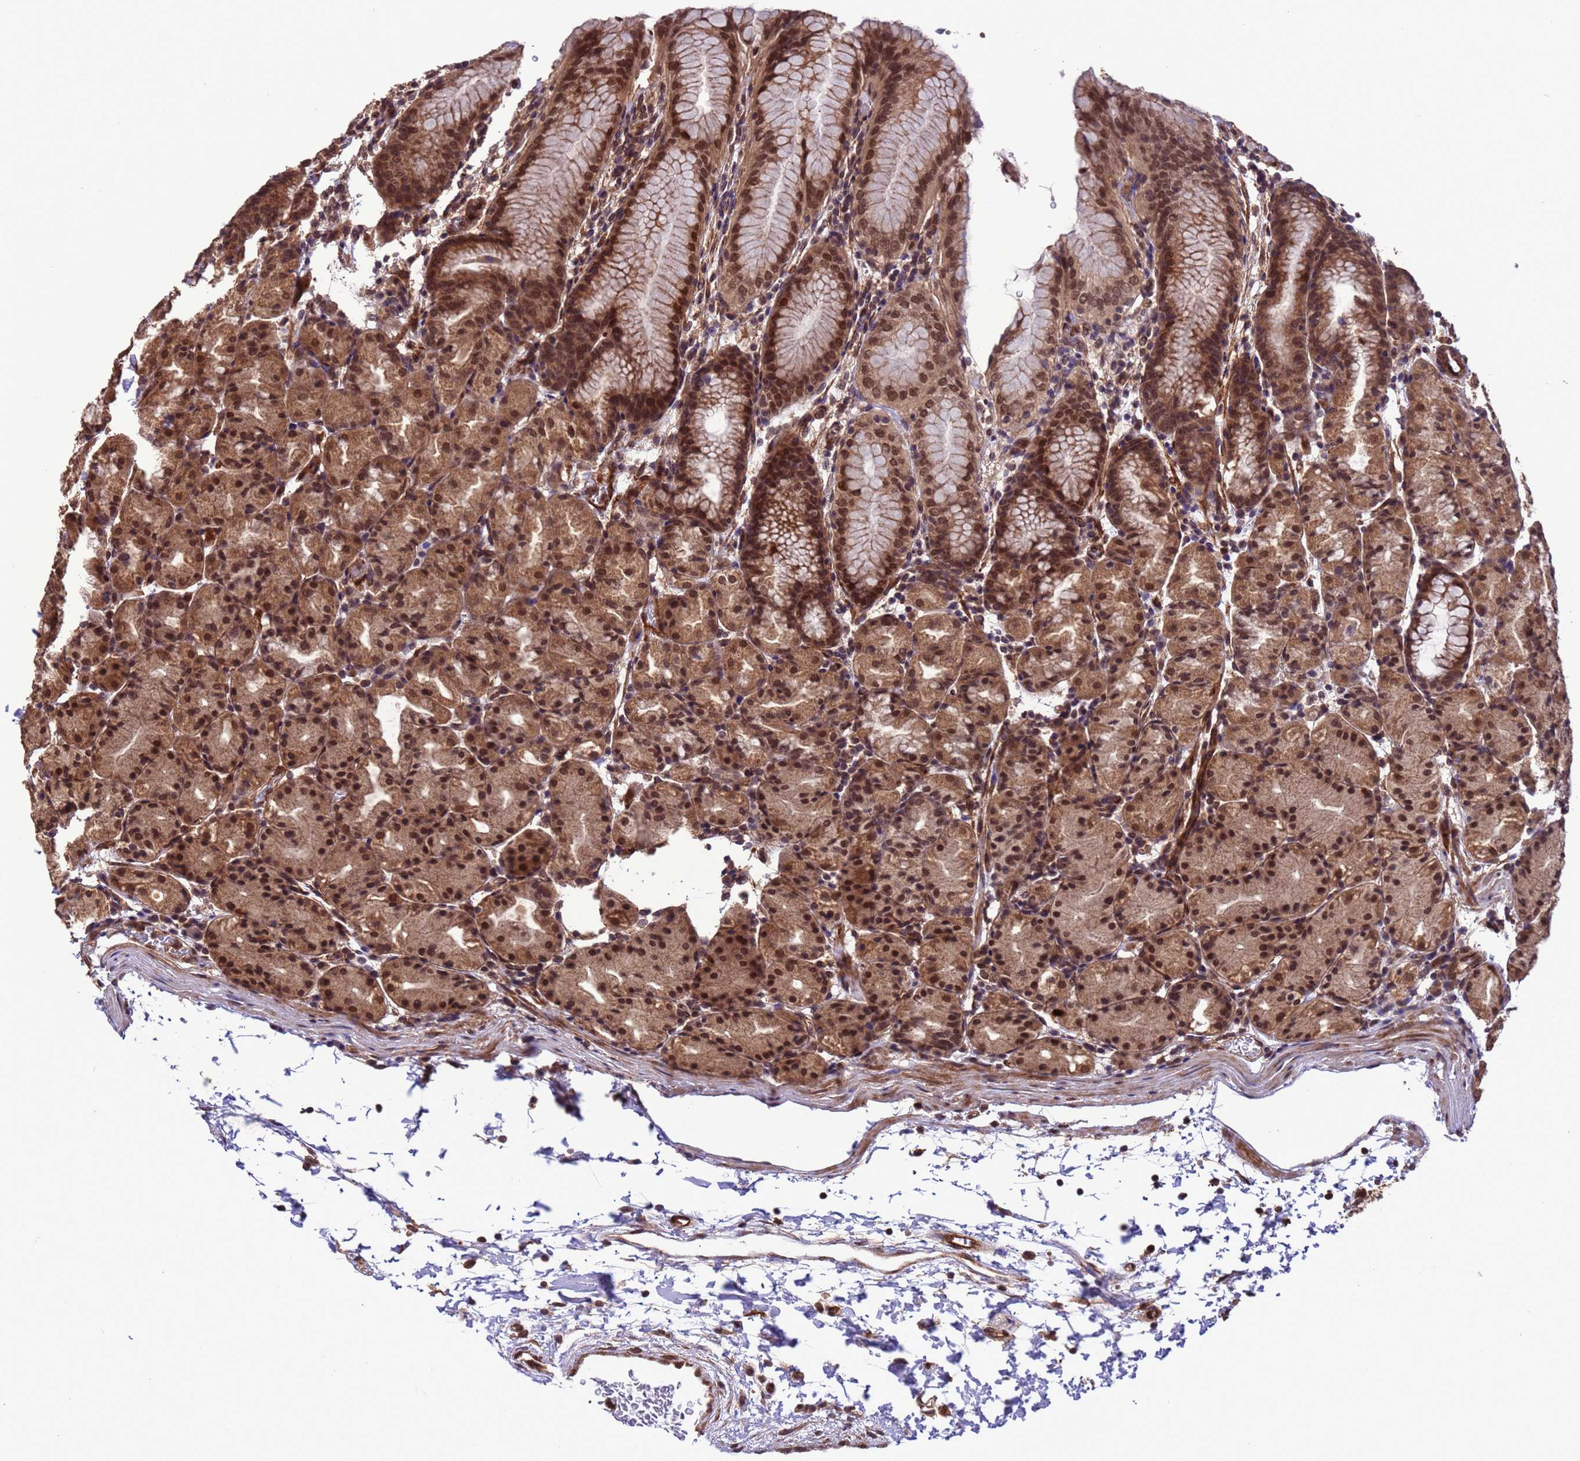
{"staining": {"intensity": "strong", "quantity": ">75%", "location": "cytoplasmic/membranous,nuclear"}, "tissue": "stomach", "cell_type": "Glandular cells", "image_type": "normal", "snomed": [{"axis": "morphology", "description": "Normal tissue, NOS"}, {"axis": "topography", "description": "Stomach, upper"}], "caption": "Immunohistochemical staining of normal stomach demonstrates strong cytoplasmic/membranous,nuclear protein positivity in approximately >75% of glandular cells.", "gene": "VSTM4", "patient": {"sex": "male", "age": 48}}